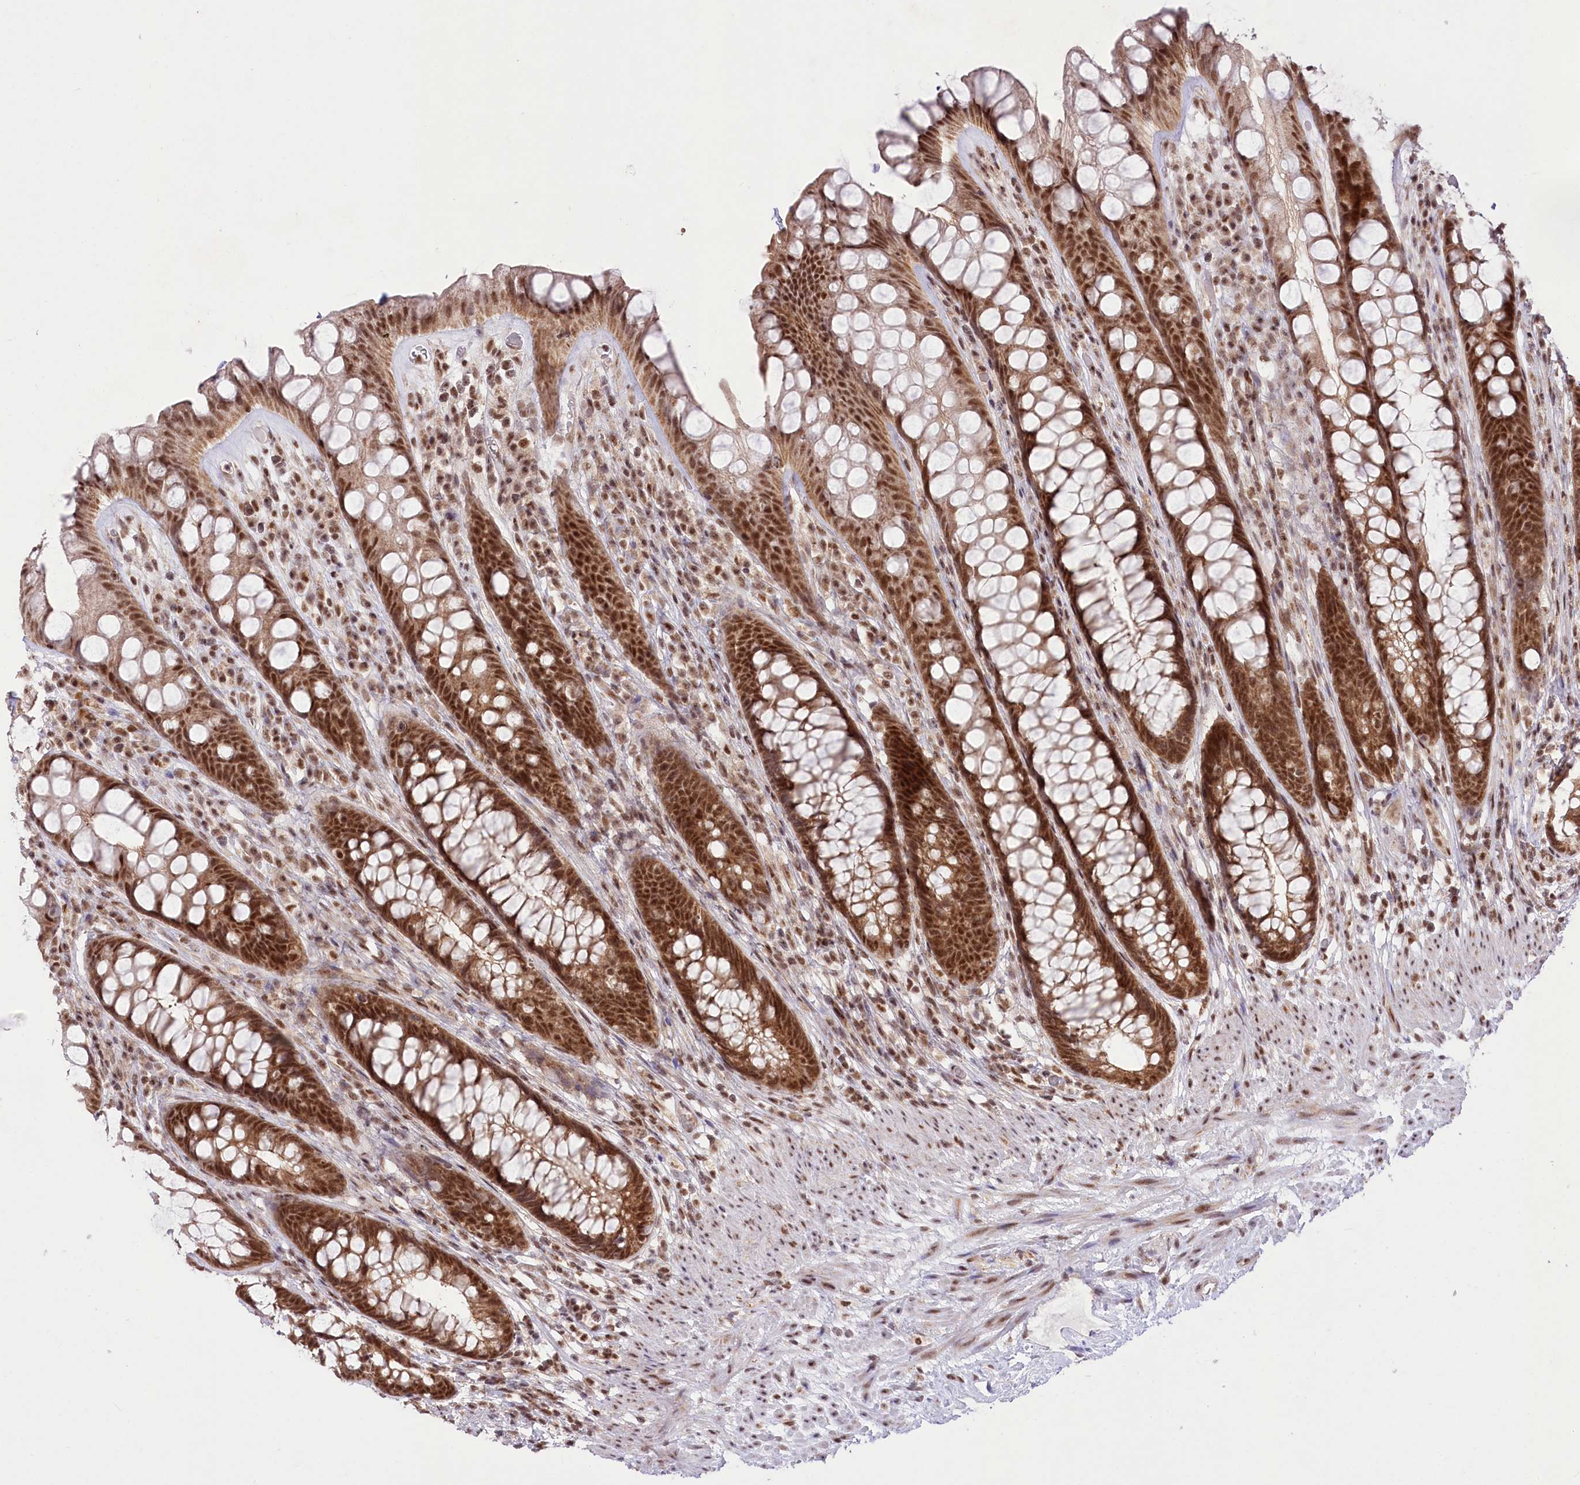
{"staining": {"intensity": "strong", "quantity": ">75%", "location": "cytoplasmic/membranous,nuclear"}, "tissue": "rectum", "cell_type": "Glandular cells", "image_type": "normal", "snomed": [{"axis": "morphology", "description": "Normal tissue, NOS"}, {"axis": "topography", "description": "Rectum"}], "caption": "This micrograph reveals immunohistochemistry staining of benign human rectum, with high strong cytoplasmic/membranous,nuclear positivity in approximately >75% of glandular cells.", "gene": "ZMAT2", "patient": {"sex": "male", "age": 74}}